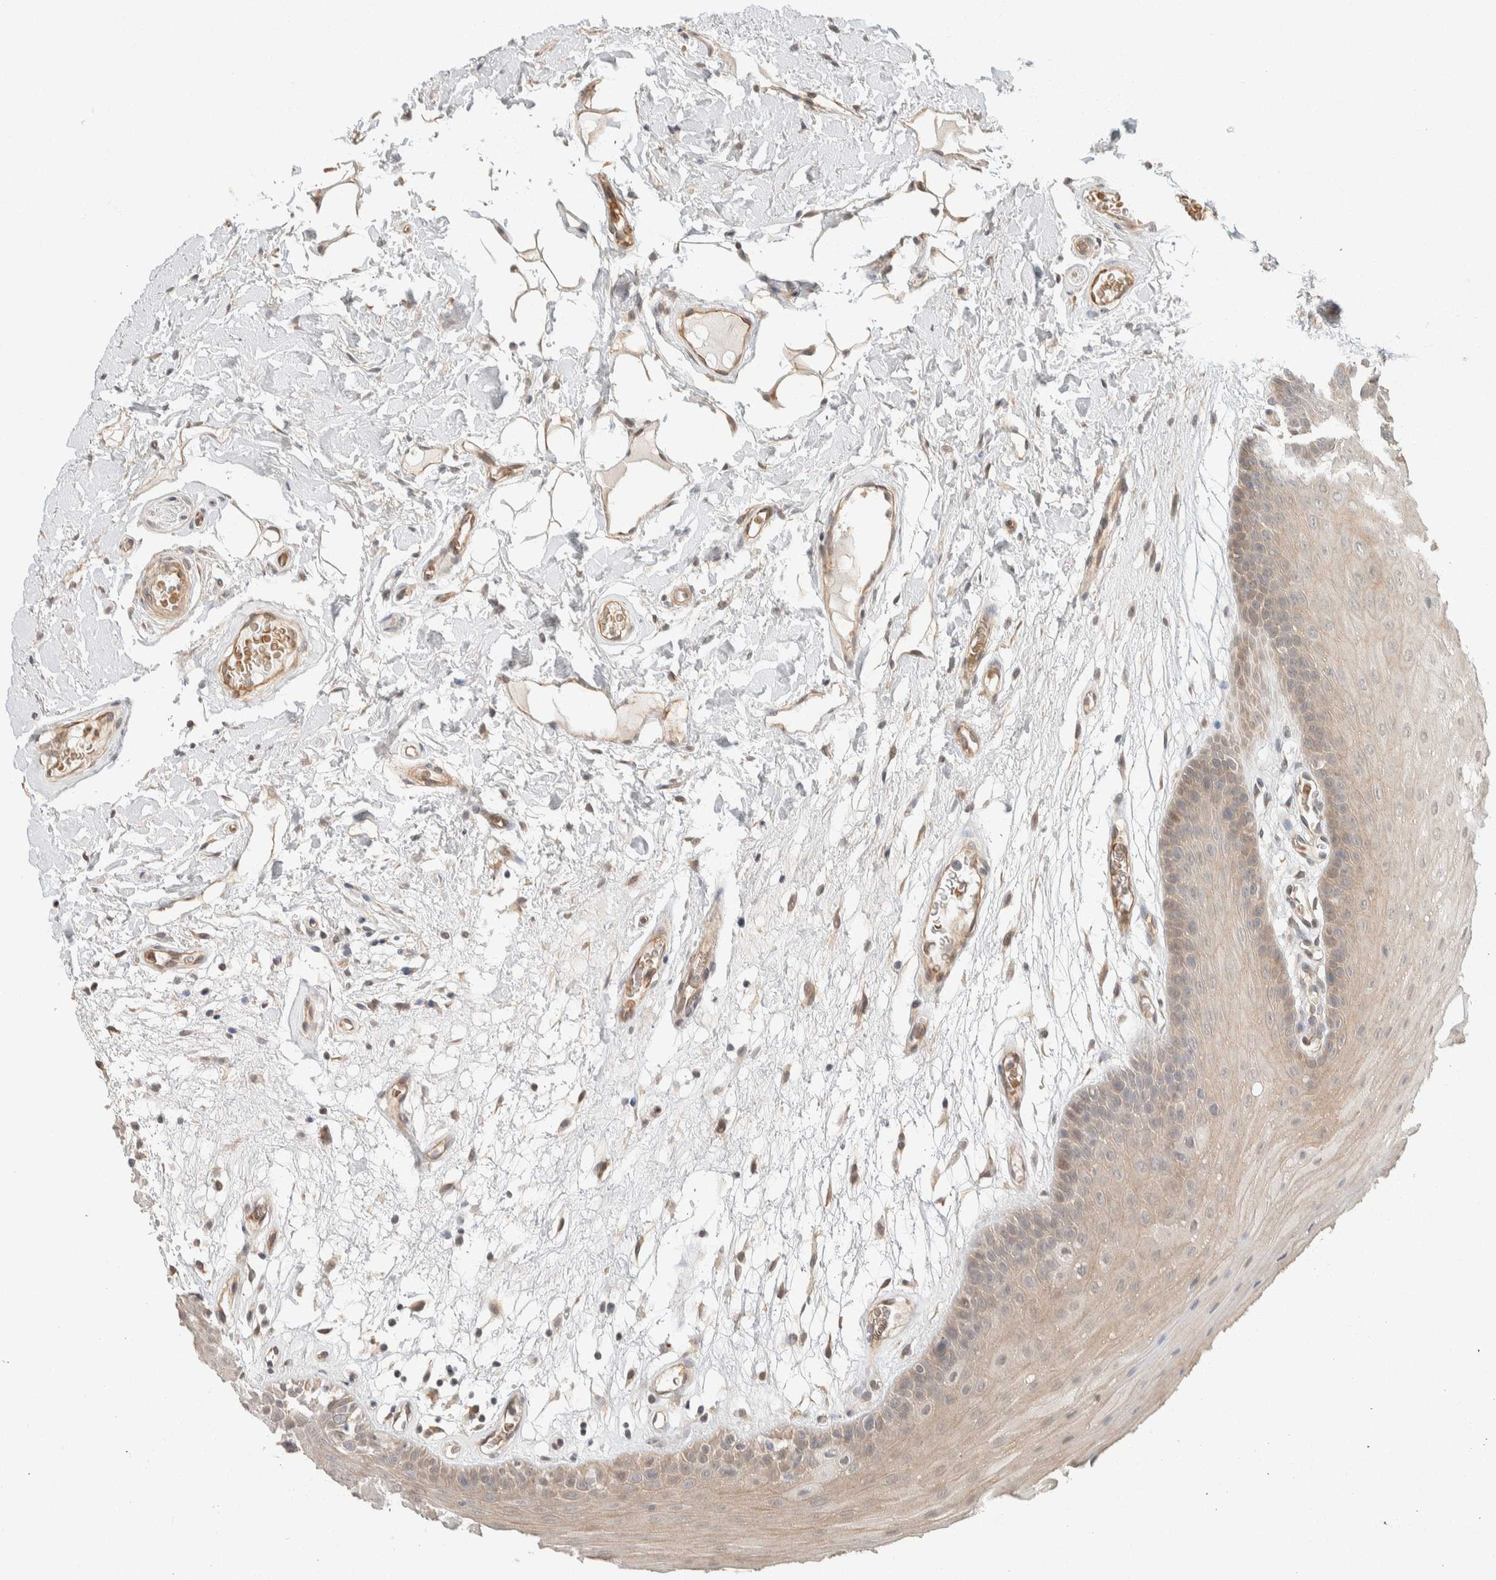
{"staining": {"intensity": "weak", "quantity": ">75%", "location": "cytoplasmic/membranous"}, "tissue": "oral mucosa", "cell_type": "Squamous epithelial cells", "image_type": "normal", "snomed": [{"axis": "morphology", "description": "Normal tissue, NOS"}, {"axis": "morphology", "description": "Squamous cell carcinoma, NOS"}, {"axis": "topography", "description": "Oral tissue"}, {"axis": "topography", "description": "Head-Neck"}], "caption": "A brown stain shows weak cytoplasmic/membranous staining of a protein in squamous epithelial cells of normal oral mucosa. The protein is shown in brown color, while the nuclei are stained blue.", "gene": "ZBTB2", "patient": {"sex": "male", "age": 71}}